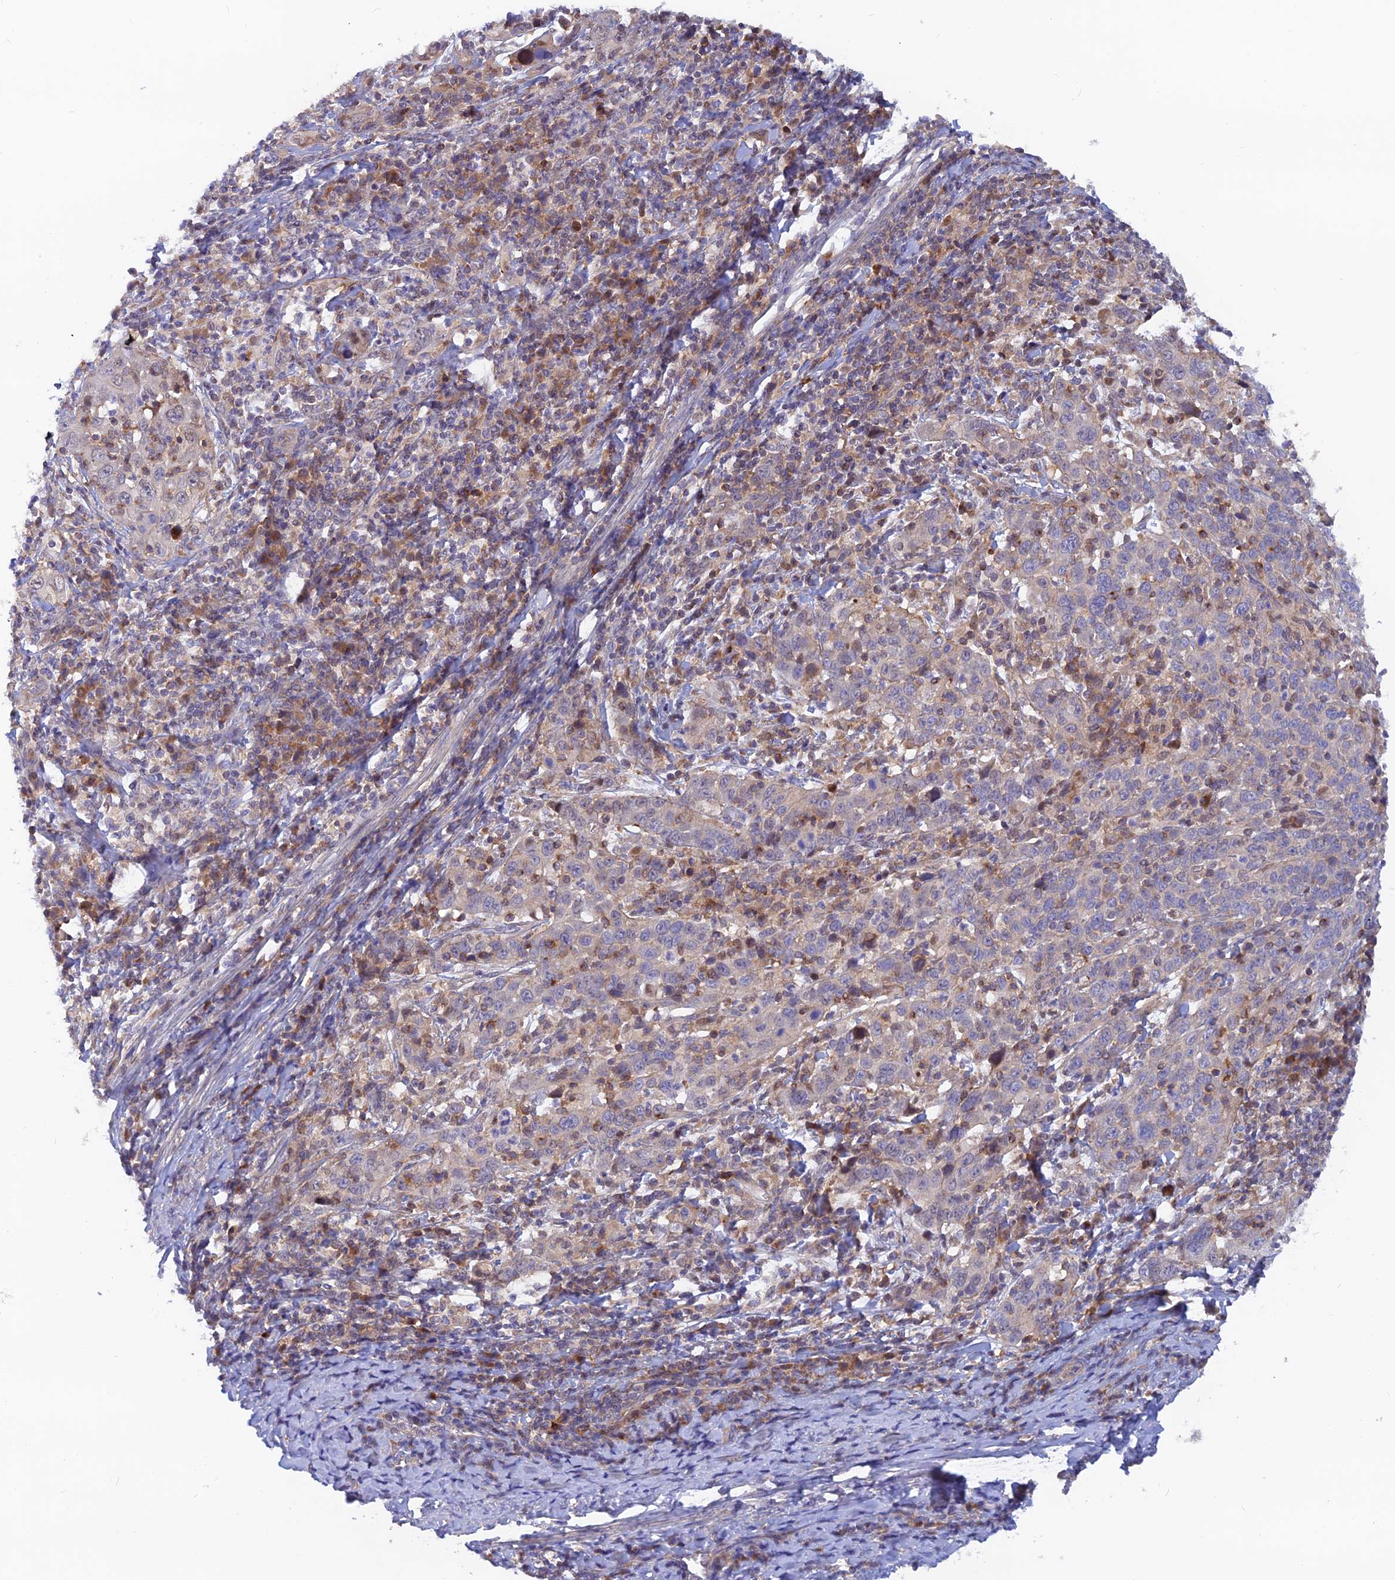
{"staining": {"intensity": "negative", "quantity": "none", "location": "none"}, "tissue": "cervical cancer", "cell_type": "Tumor cells", "image_type": "cancer", "snomed": [{"axis": "morphology", "description": "Squamous cell carcinoma, NOS"}, {"axis": "topography", "description": "Cervix"}], "caption": "Tumor cells are negative for brown protein staining in cervical squamous cell carcinoma.", "gene": "DNAJC16", "patient": {"sex": "female", "age": 46}}